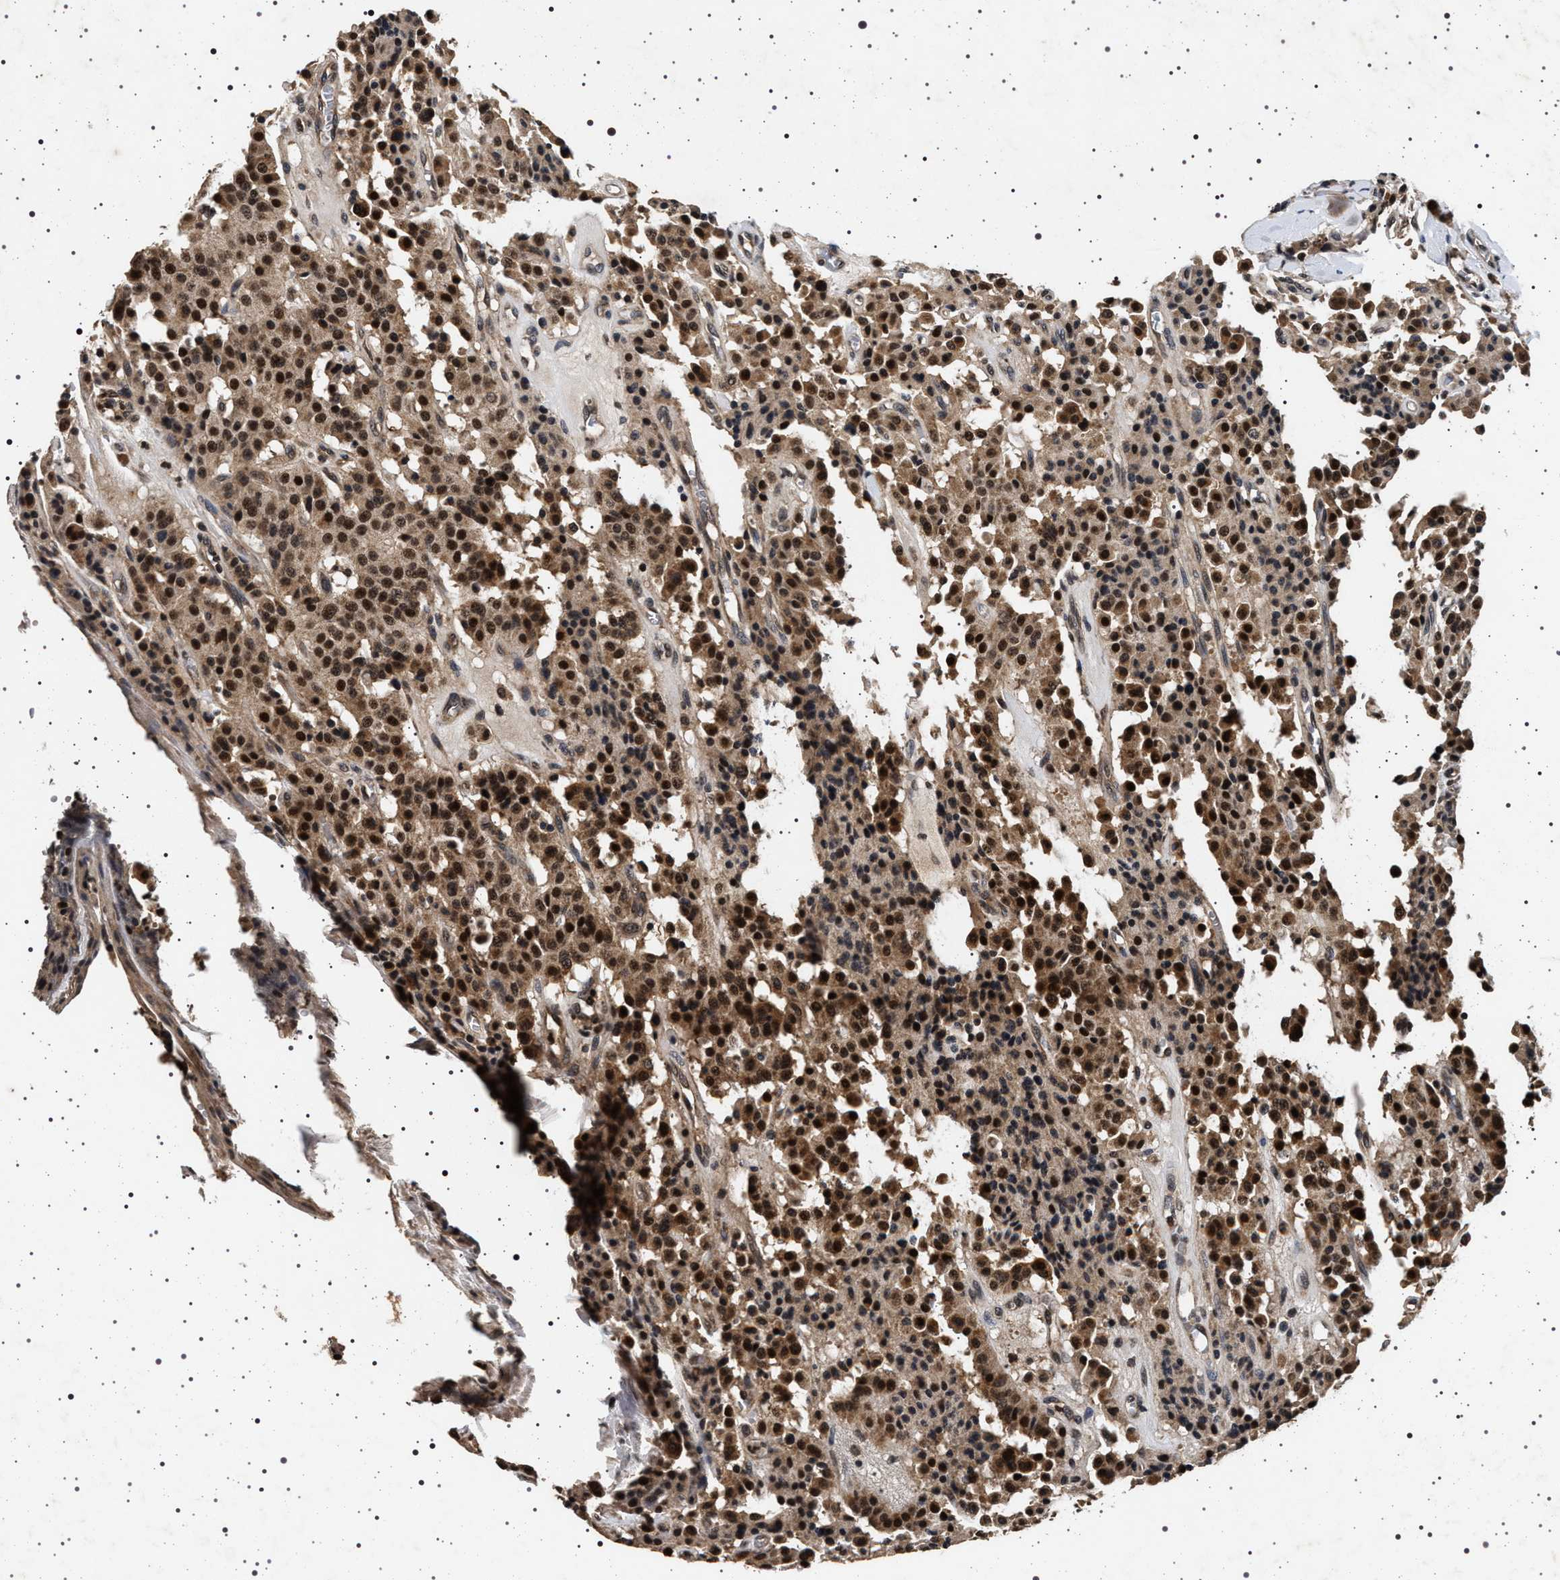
{"staining": {"intensity": "strong", "quantity": ">75%", "location": "cytoplasmic/membranous,nuclear"}, "tissue": "carcinoid", "cell_type": "Tumor cells", "image_type": "cancer", "snomed": [{"axis": "morphology", "description": "Carcinoid, malignant, NOS"}, {"axis": "topography", "description": "Lung"}], "caption": "Carcinoid tissue displays strong cytoplasmic/membranous and nuclear staining in about >75% of tumor cells", "gene": "CDKN1B", "patient": {"sex": "male", "age": 30}}